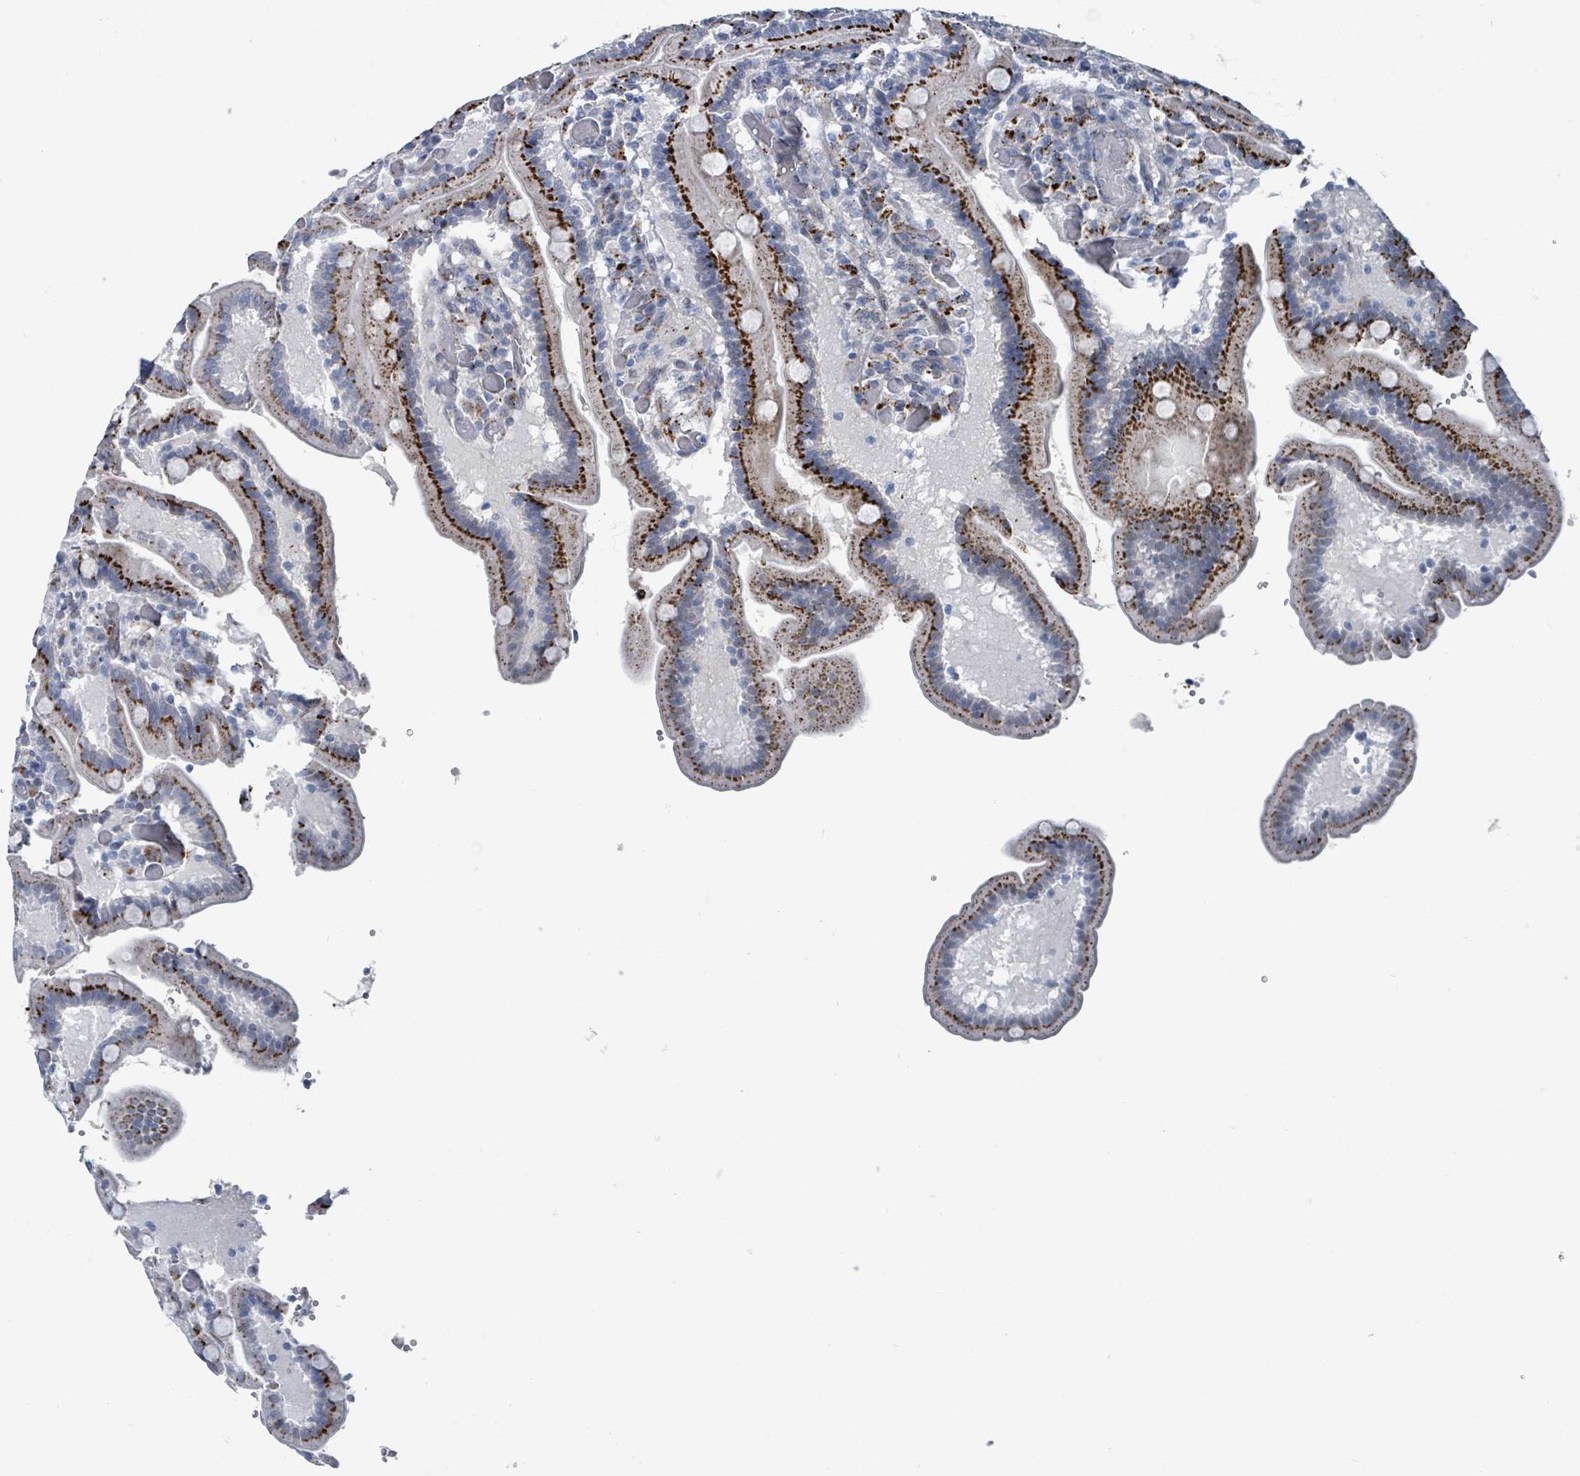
{"staining": {"intensity": "strong", "quantity": "25%-75%", "location": "cytoplasmic/membranous"}, "tissue": "duodenum", "cell_type": "Glandular cells", "image_type": "normal", "snomed": [{"axis": "morphology", "description": "Normal tissue, NOS"}, {"axis": "topography", "description": "Duodenum"}], "caption": "IHC photomicrograph of unremarkable human duodenum stained for a protein (brown), which reveals high levels of strong cytoplasmic/membranous staining in about 25%-75% of glandular cells.", "gene": "DCAF5", "patient": {"sex": "female", "age": 62}}